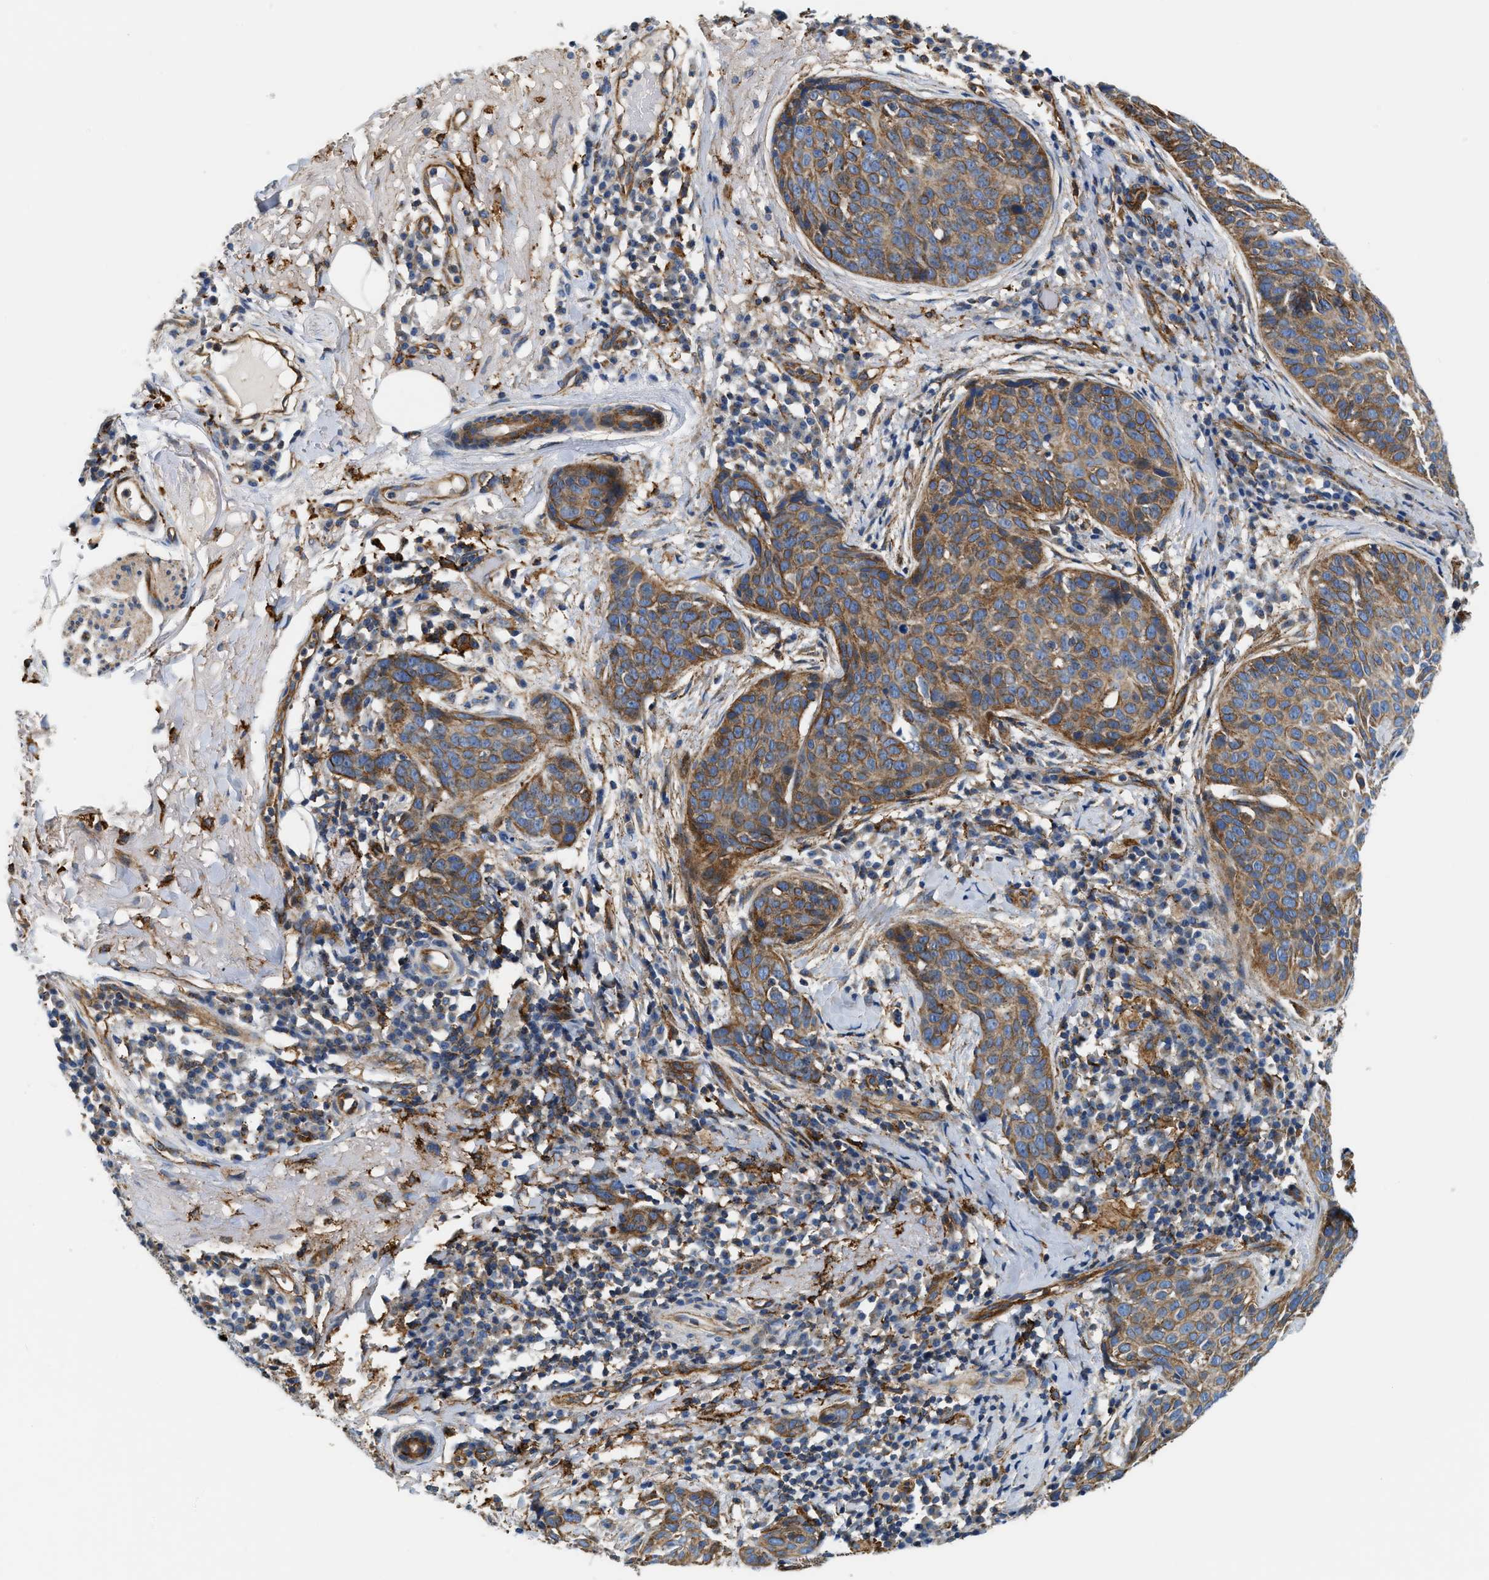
{"staining": {"intensity": "moderate", "quantity": ">75%", "location": "cytoplasmic/membranous"}, "tissue": "skin cancer", "cell_type": "Tumor cells", "image_type": "cancer", "snomed": [{"axis": "morphology", "description": "Squamous cell carcinoma in situ, NOS"}, {"axis": "morphology", "description": "Squamous cell carcinoma, NOS"}, {"axis": "topography", "description": "Skin"}], "caption": "Tumor cells display medium levels of moderate cytoplasmic/membranous expression in approximately >75% of cells in skin squamous cell carcinoma in situ.", "gene": "NSUN7", "patient": {"sex": "male", "age": 93}}